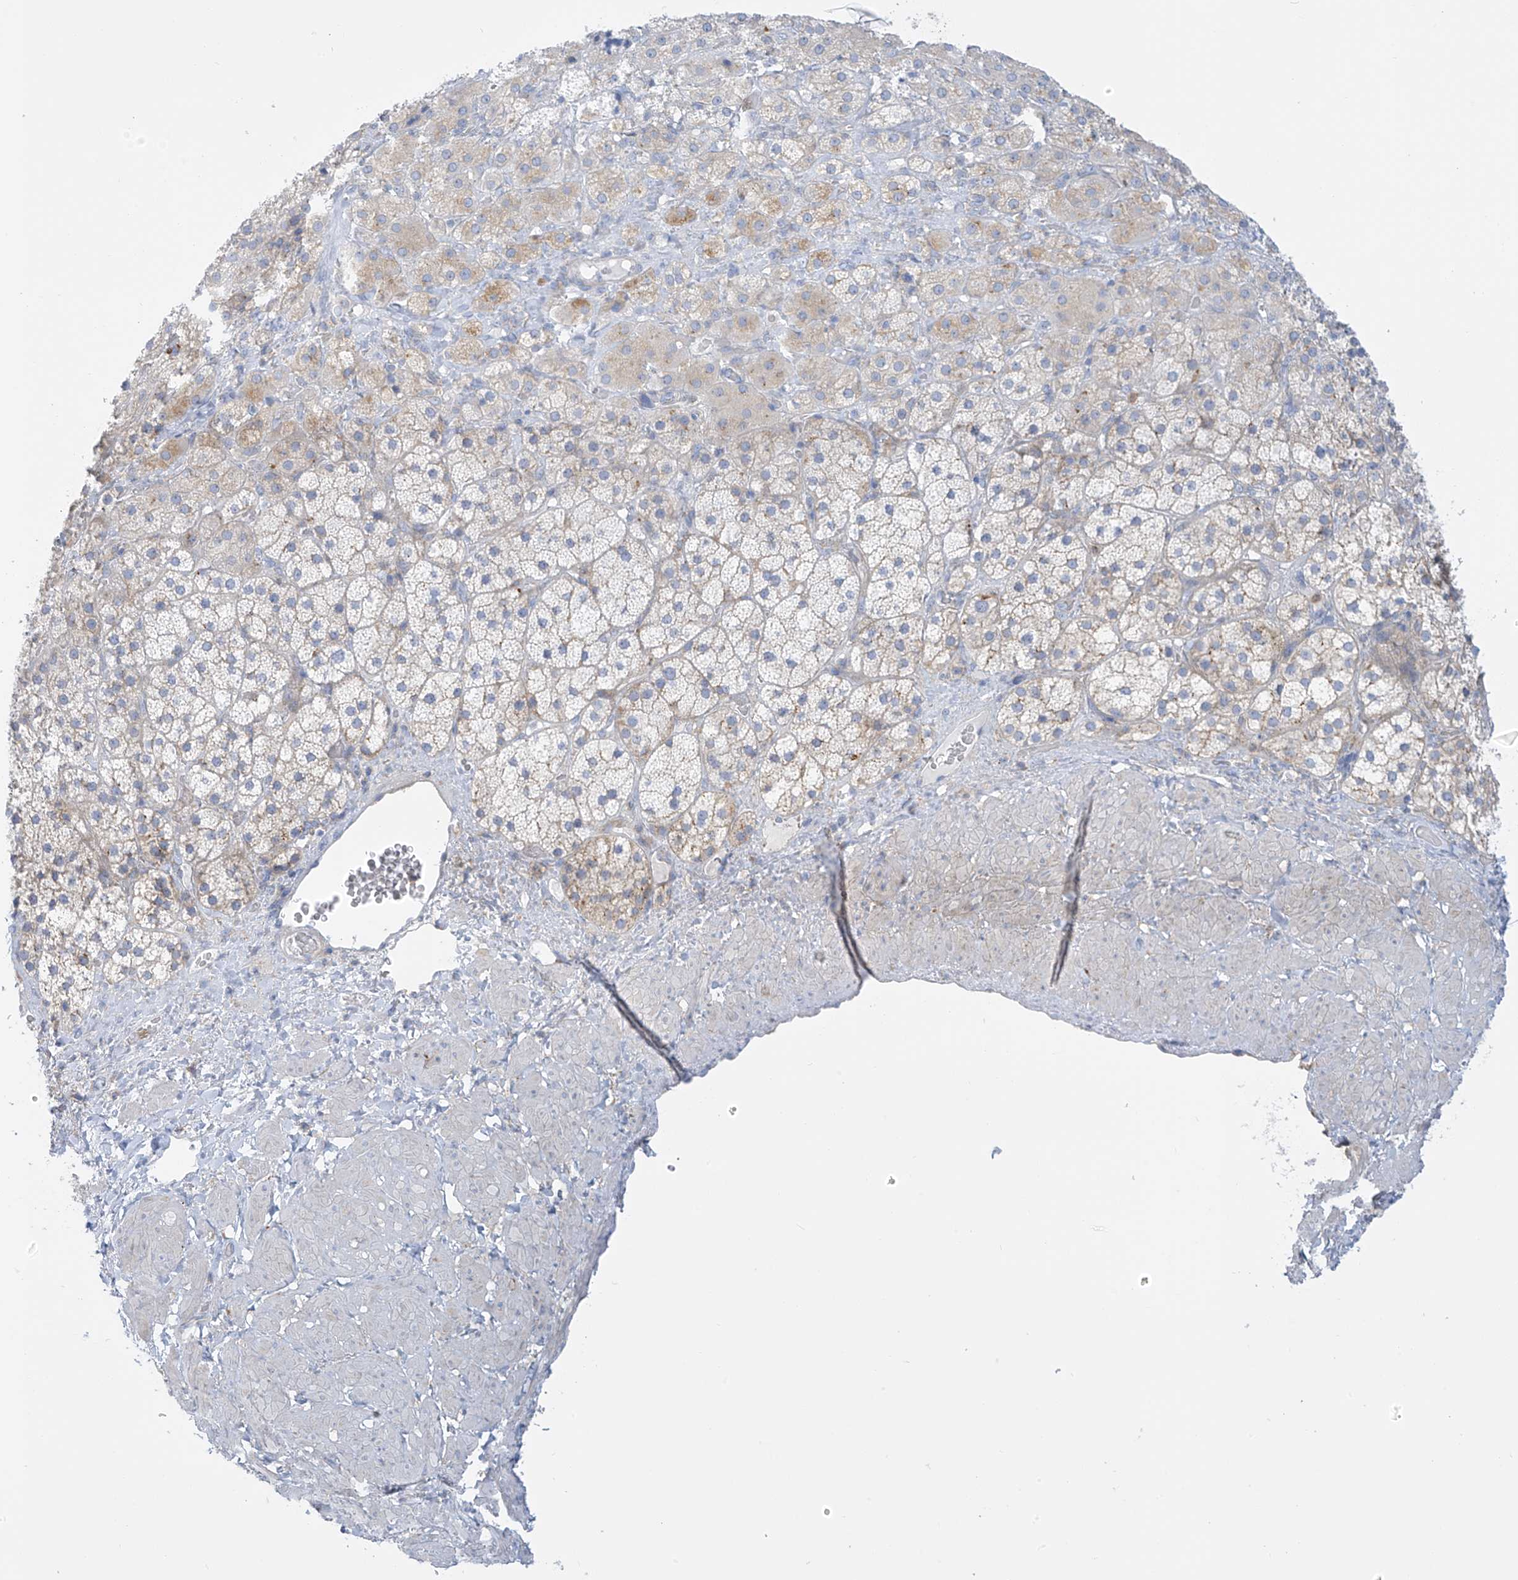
{"staining": {"intensity": "weak", "quantity": "<25%", "location": "cytoplasmic/membranous"}, "tissue": "adrenal gland", "cell_type": "Glandular cells", "image_type": "normal", "snomed": [{"axis": "morphology", "description": "Normal tissue, NOS"}, {"axis": "topography", "description": "Adrenal gland"}], "caption": "Glandular cells show no significant protein positivity in benign adrenal gland.", "gene": "FABP2", "patient": {"sex": "male", "age": 57}}